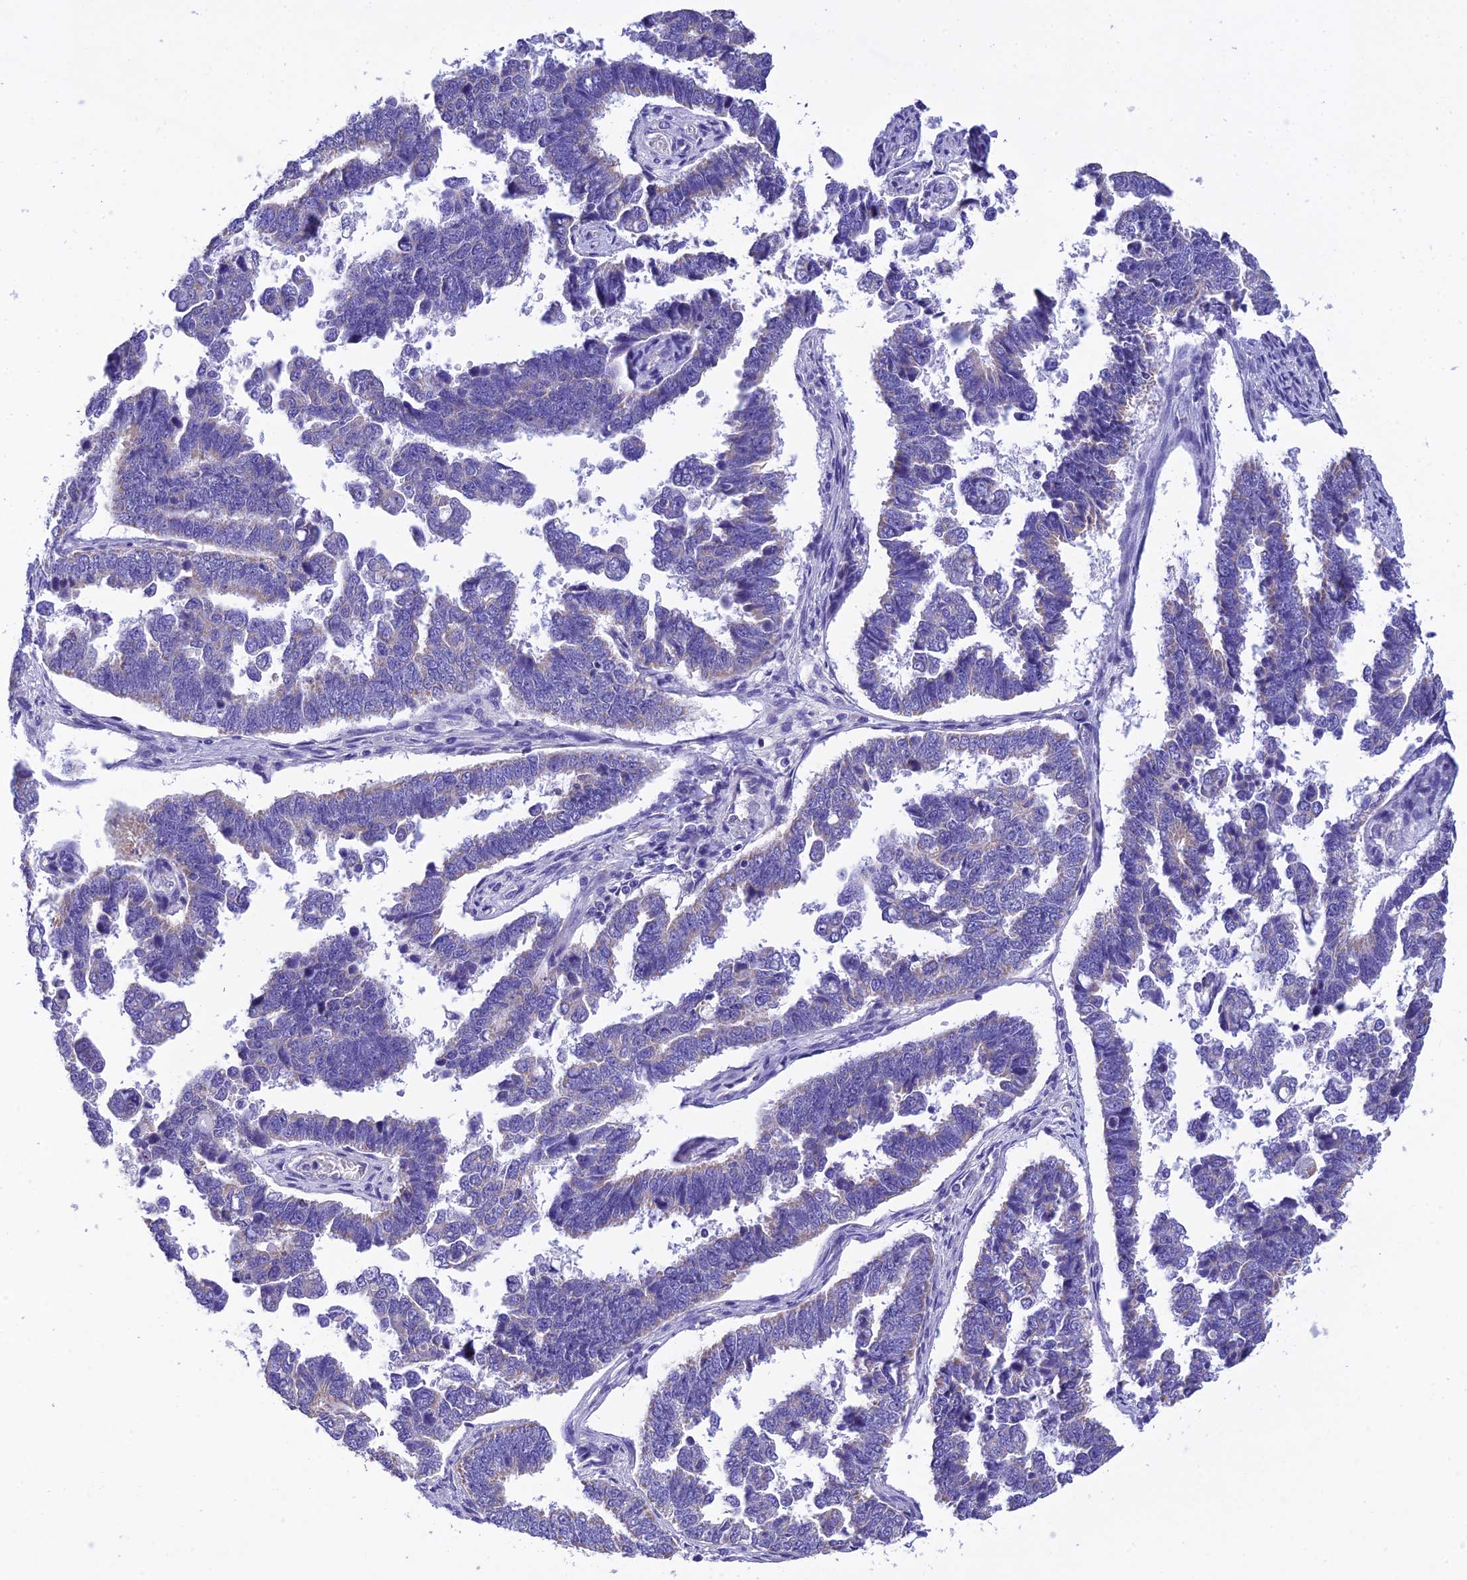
{"staining": {"intensity": "negative", "quantity": "none", "location": "none"}, "tissue": "endometrial cancer", "cell_type": "Tumor cells", "image_type": "cancer", "snomed": [{"axis": "morphology", "description": "Adenocarcinoma, NOS"}, {"axis": "topography", "description": "Endometrium"}], "caption": "The micrograph displays no significant positivity in tumor cells of endometrial adenocarcinoma. (Stains: DAB (3,3'-diaminobenzidine) immunohistochemistry with hematoxylin counter stain, Microscopy: brightfield microscopy at high magnification).", "gene": "MS4A5", "patient": {"sex": "female", "age": 75}}